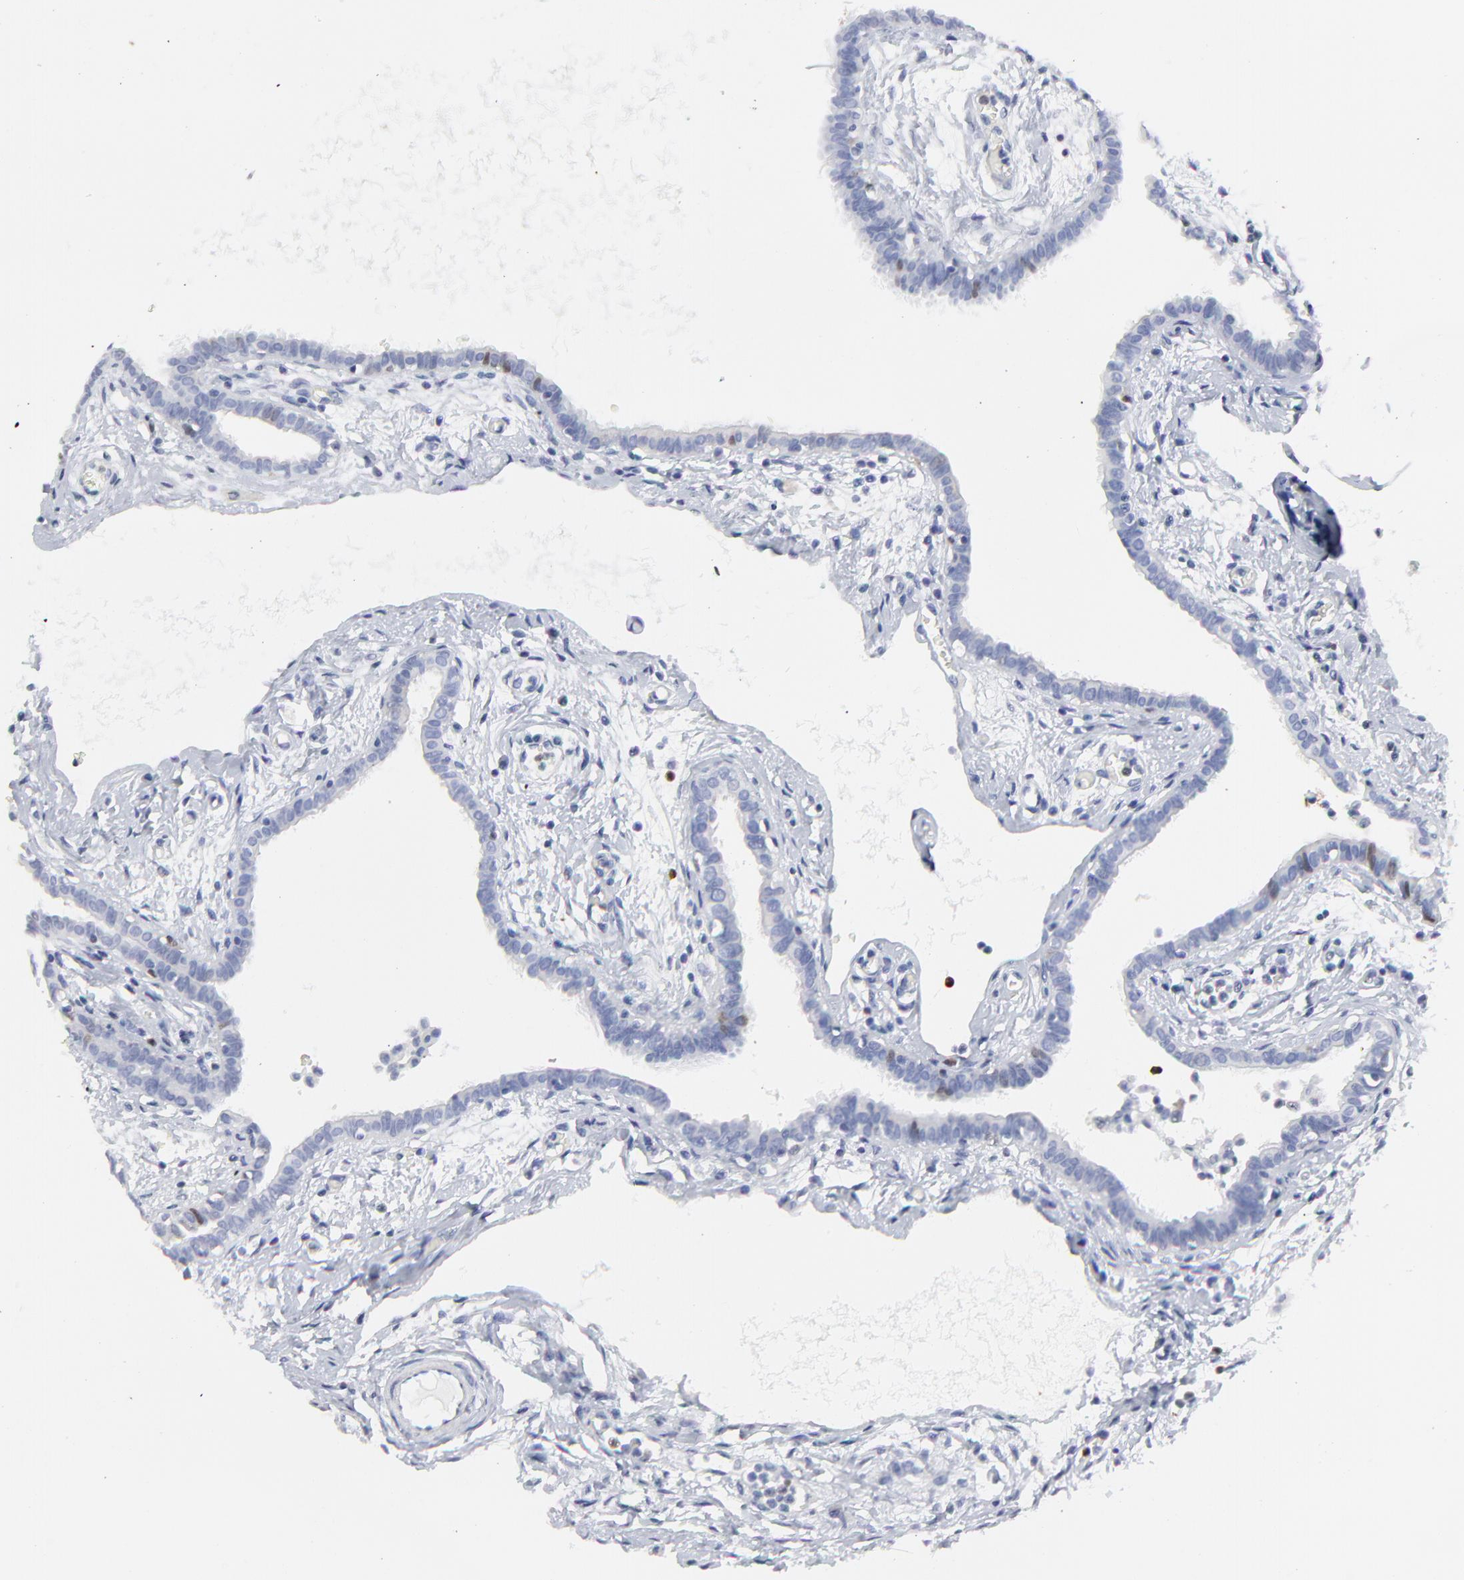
{"staining": {"intensity": "negative", "quantity": "none", "location": "none"}, "tissue": "fallopian tube", "cell_type": "Glandular cells", "image_type": "normal", "snomed": [{"axis": "morphology", "description": "Normal tissue, NOS"}, {"axis": "topography", "description": "Fallopian tube"}], "caption": "This is a histopathology image of IHC staining of benign fallopian tube, which shows no expression in glandular cells. The staining is performed using DAB brown chromogen with nuclei counter-stained in using hematoxylin.", "gene": "NCAPH", "patient": {"sex": "female", "age": 54}}